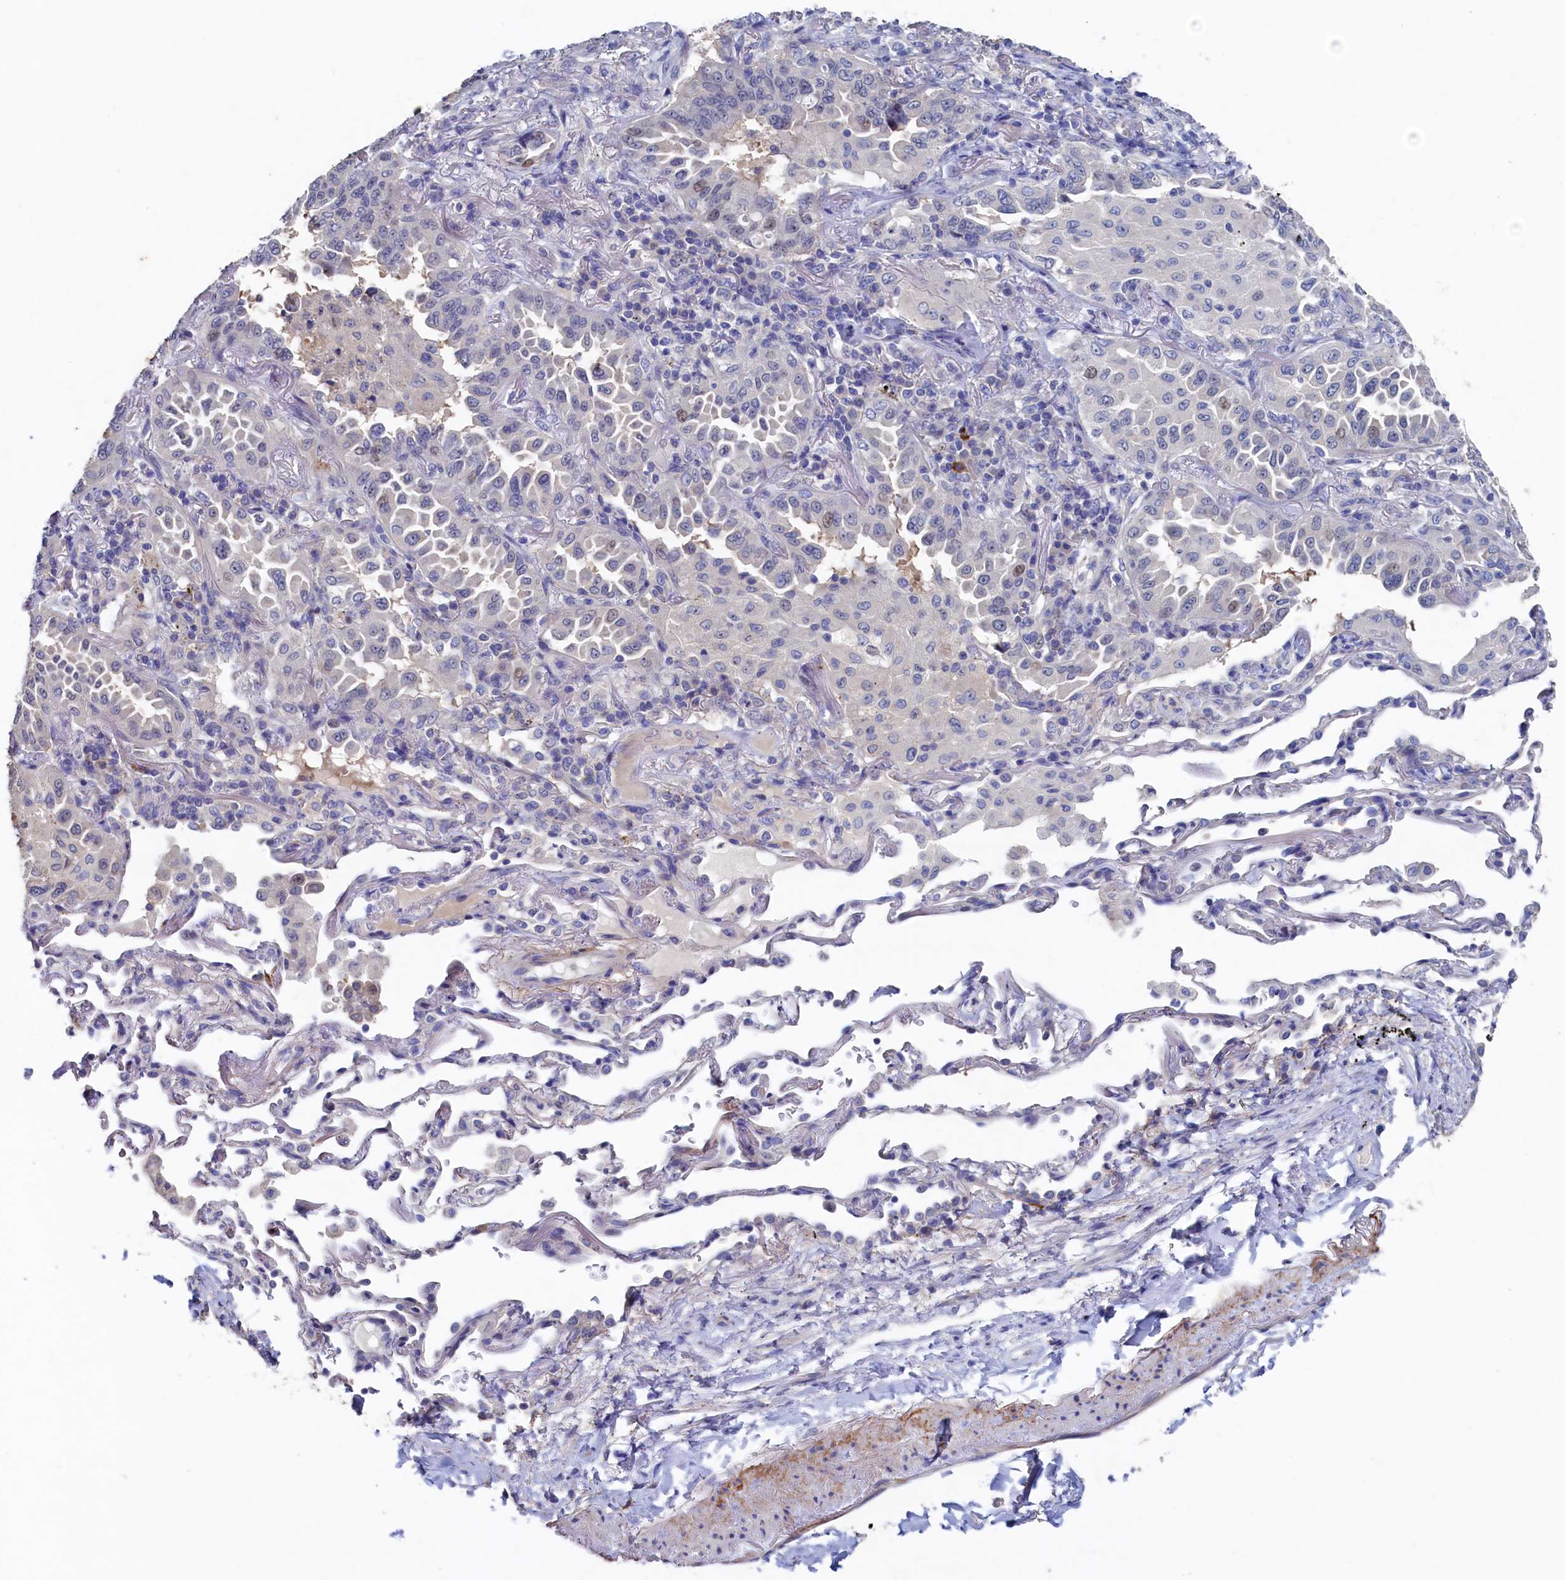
{"staining": {"intensity": "weak", "quantity": "<25%", "location": "nuclear"}, "tissue": "lung cancer", "cell_type": "Tumor cells", "image_type": "cancer", "snomed": [{"axis": "morphology", "description": "Adenocarcinoma, NOS"}, {"axis": "topography", "description": "Lung"}], "caption": "Immunohistochemistry (IHC) image of human lung cancer (adenocarcinoma) stained for a protein (brown), which reveals no expression in tumor cells.", "gene": "CBLIF", "patient": {"sex": "female", "age": 69}}